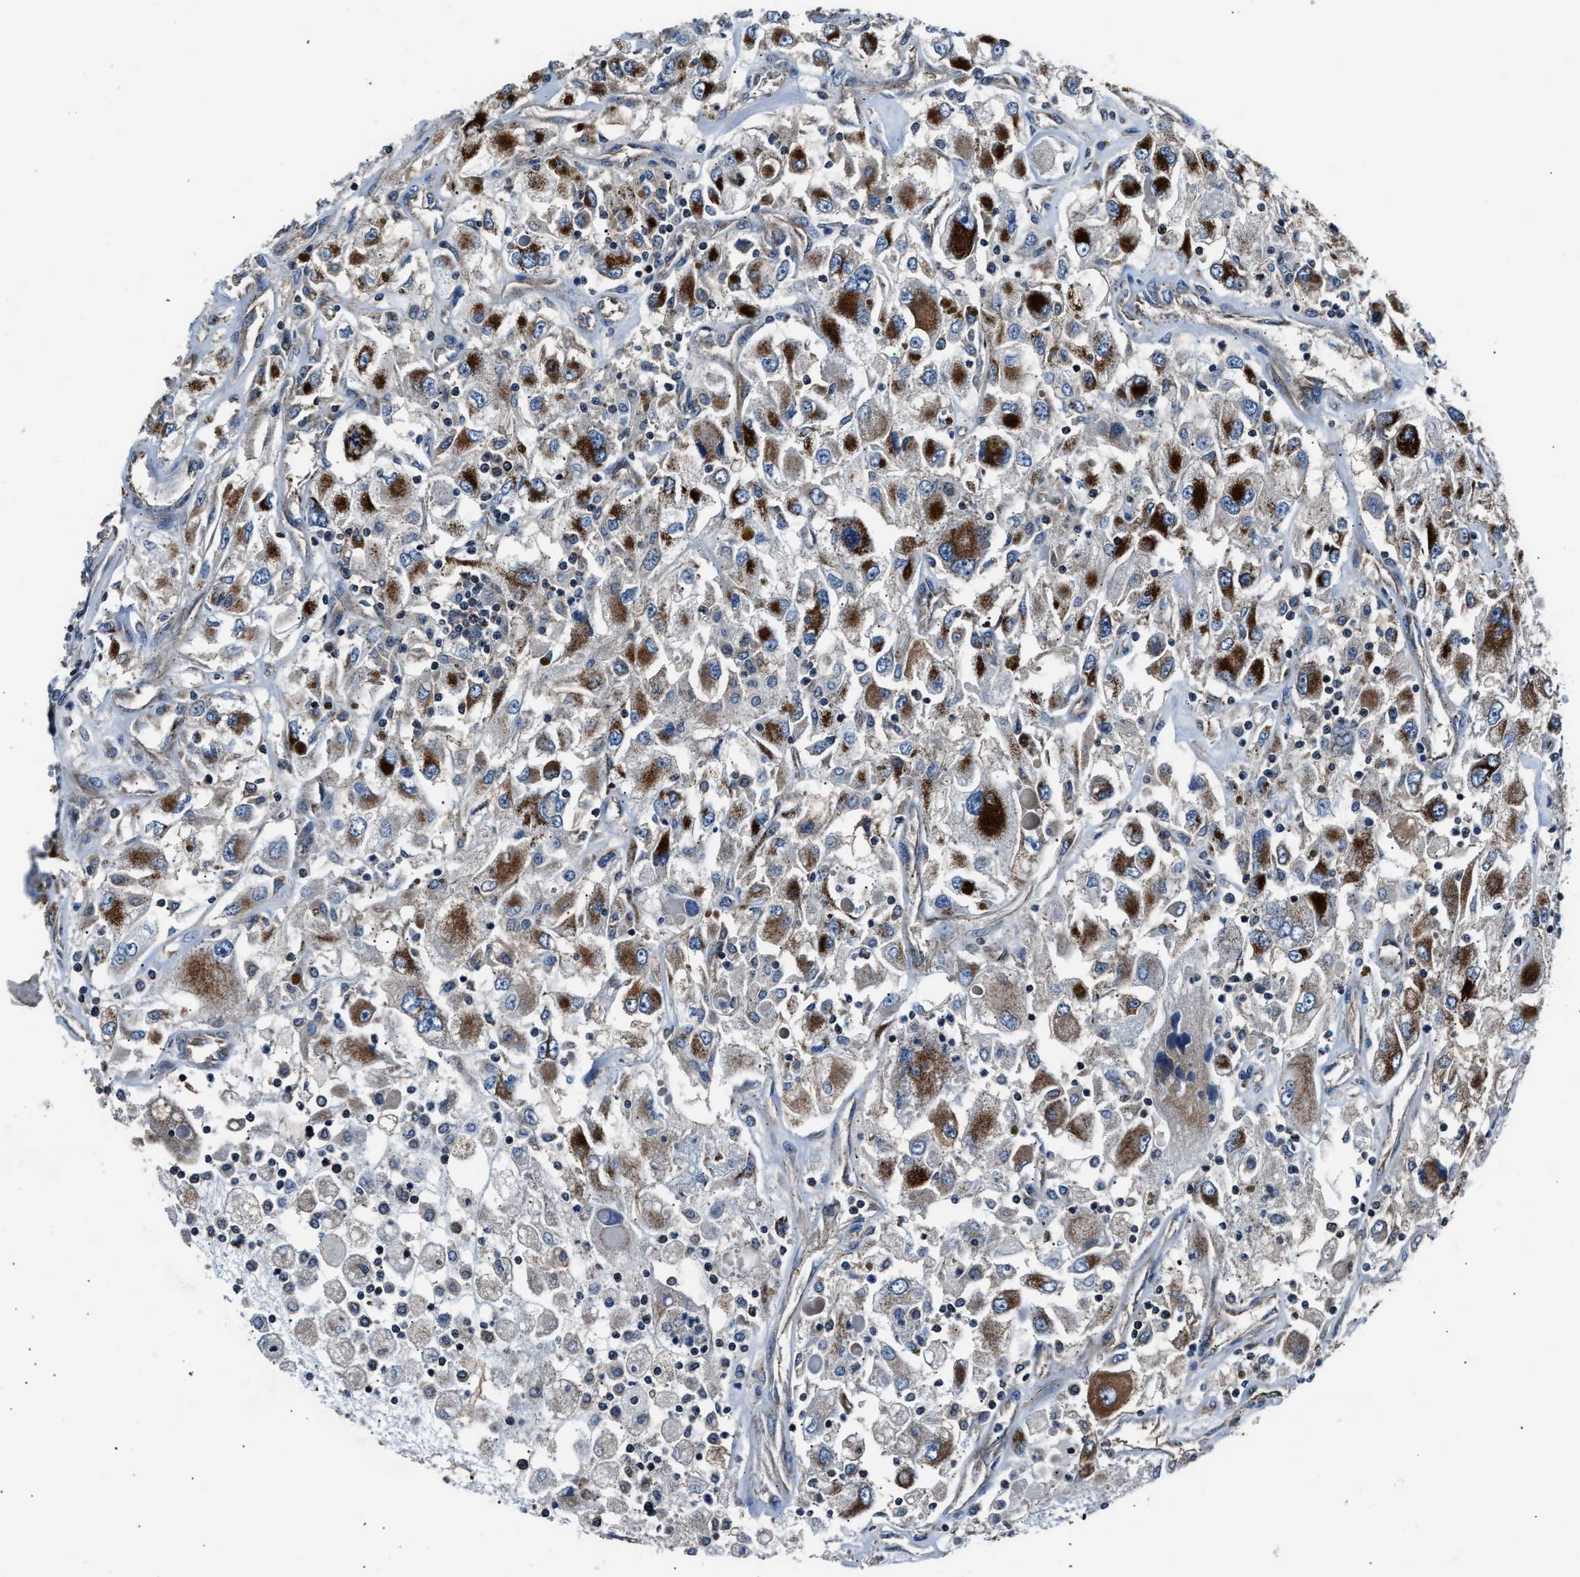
{"staining": {"intensity": "strong", "quantity": ">75%", "location": "cytoplasmic/membranous"}, "tissue": "renal cancer", "cell_type": "Tumor cells", "image_type": "cancer", "snomed": [{"axis": "morphology", "description": "Adenocarcinoma, NOS"}, {"axis": "topography", "description": "Kidney"}], "caption": "Strong cytoplasmic/membranous protein positivity is identified in approximately >75% of tumor cells in renal adenocarcinoma.", "gene": "GGCT", "patient": {"sex": "female", "age": 52}}